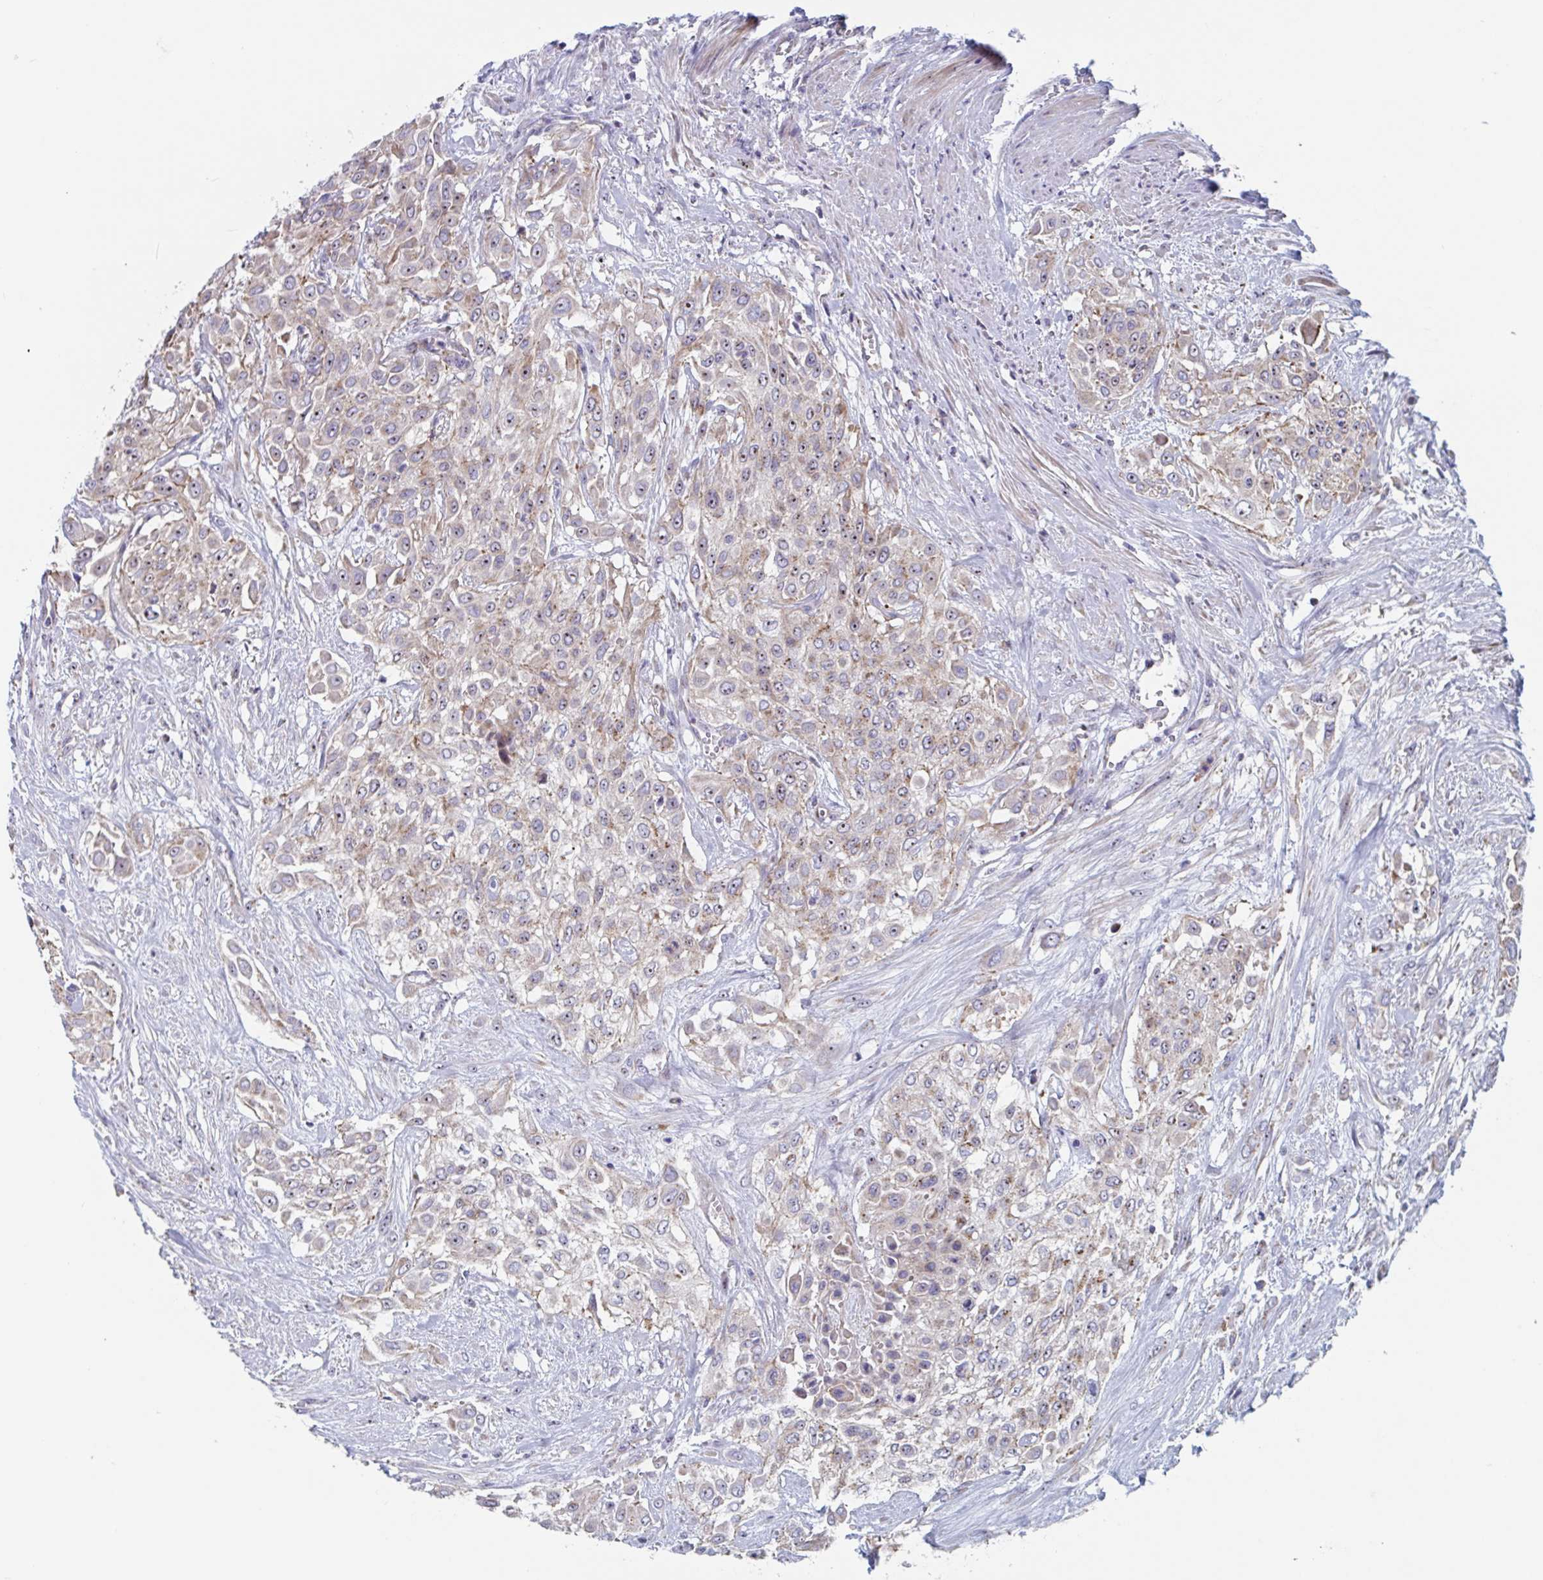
{"staining": {"intensity": "moderate", "quantity": "<25%", "location": "cytoplasmic/membranous,nuclear"}, "tissue": "urothelial cancer", "cell_type": "Tumor cells", "image_type": "cancer", "snomed": [{"axis": "morphology", "description": "Urothelial carcinoma, High grade"}, {"axis": "topography", "description": "Urinary bladder"}], "caption": "Immunohistochemical staining of urothelial cancer displays low levels of moderate cytoplasmic/membranous and nuclear protein expression in approximately <25% of tumor cells.", "gene": "MRPL53", "patient": {"sex": "male", "age": 57}}